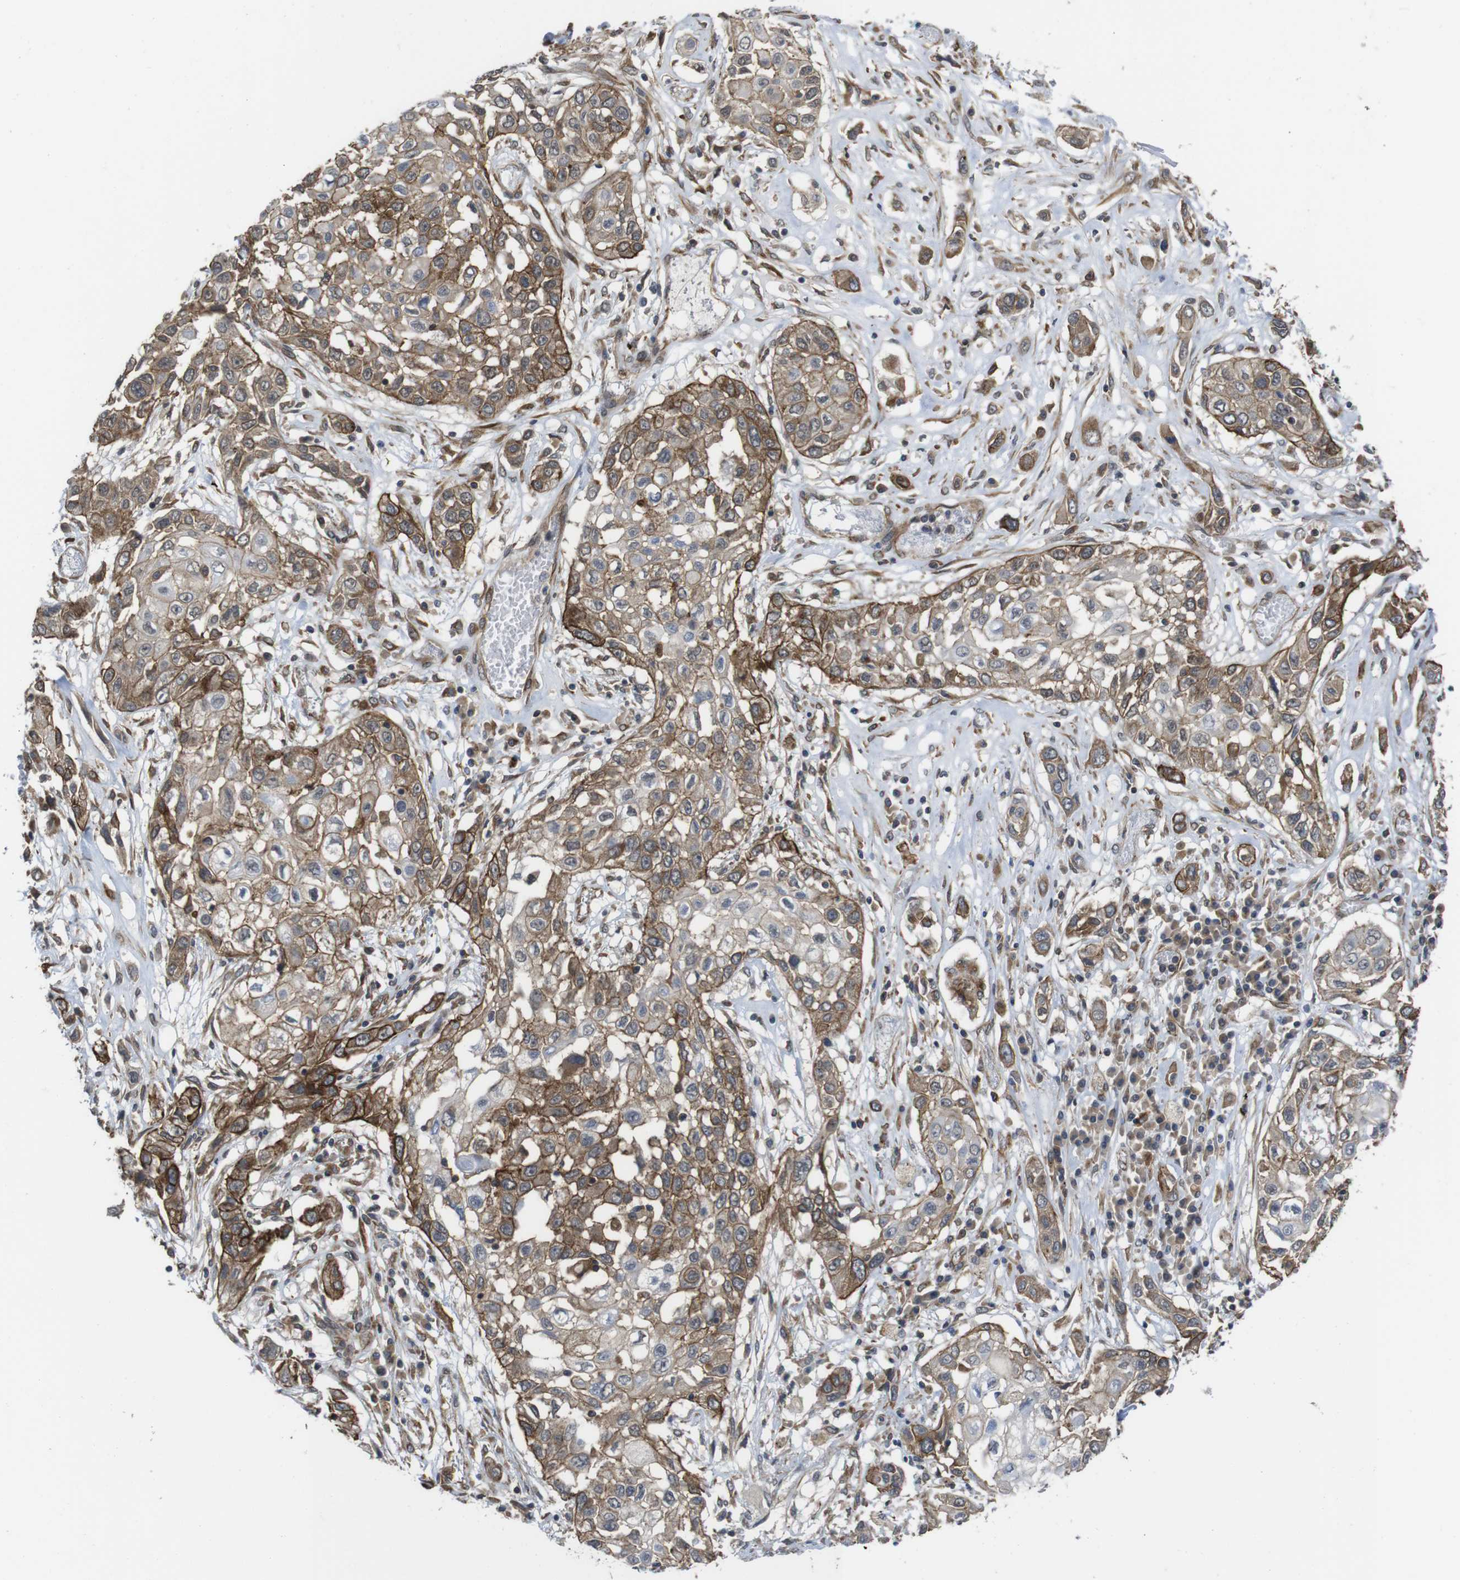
{"staining": {"intensity": "moderate", "quantity": ">75%", "location": "cytoplasmic/membranous"}, "tissue": "lung cancer", "cell_type": "Tumor cells", "image_type": "cancer", "snomed": [{"axis": "morphology", "description": "Squamous cell carcinoma, NOS"}, {"axis": "topography", "description": "Lung"}], "caption": "Protein analysis of lung cancer tissue exhibits moderate cytoplasmic/membranous staining in approximately >75% of tumor cells.", "gene": "ZDHHC5", "patient": {"sex": "male", "age": 71}}